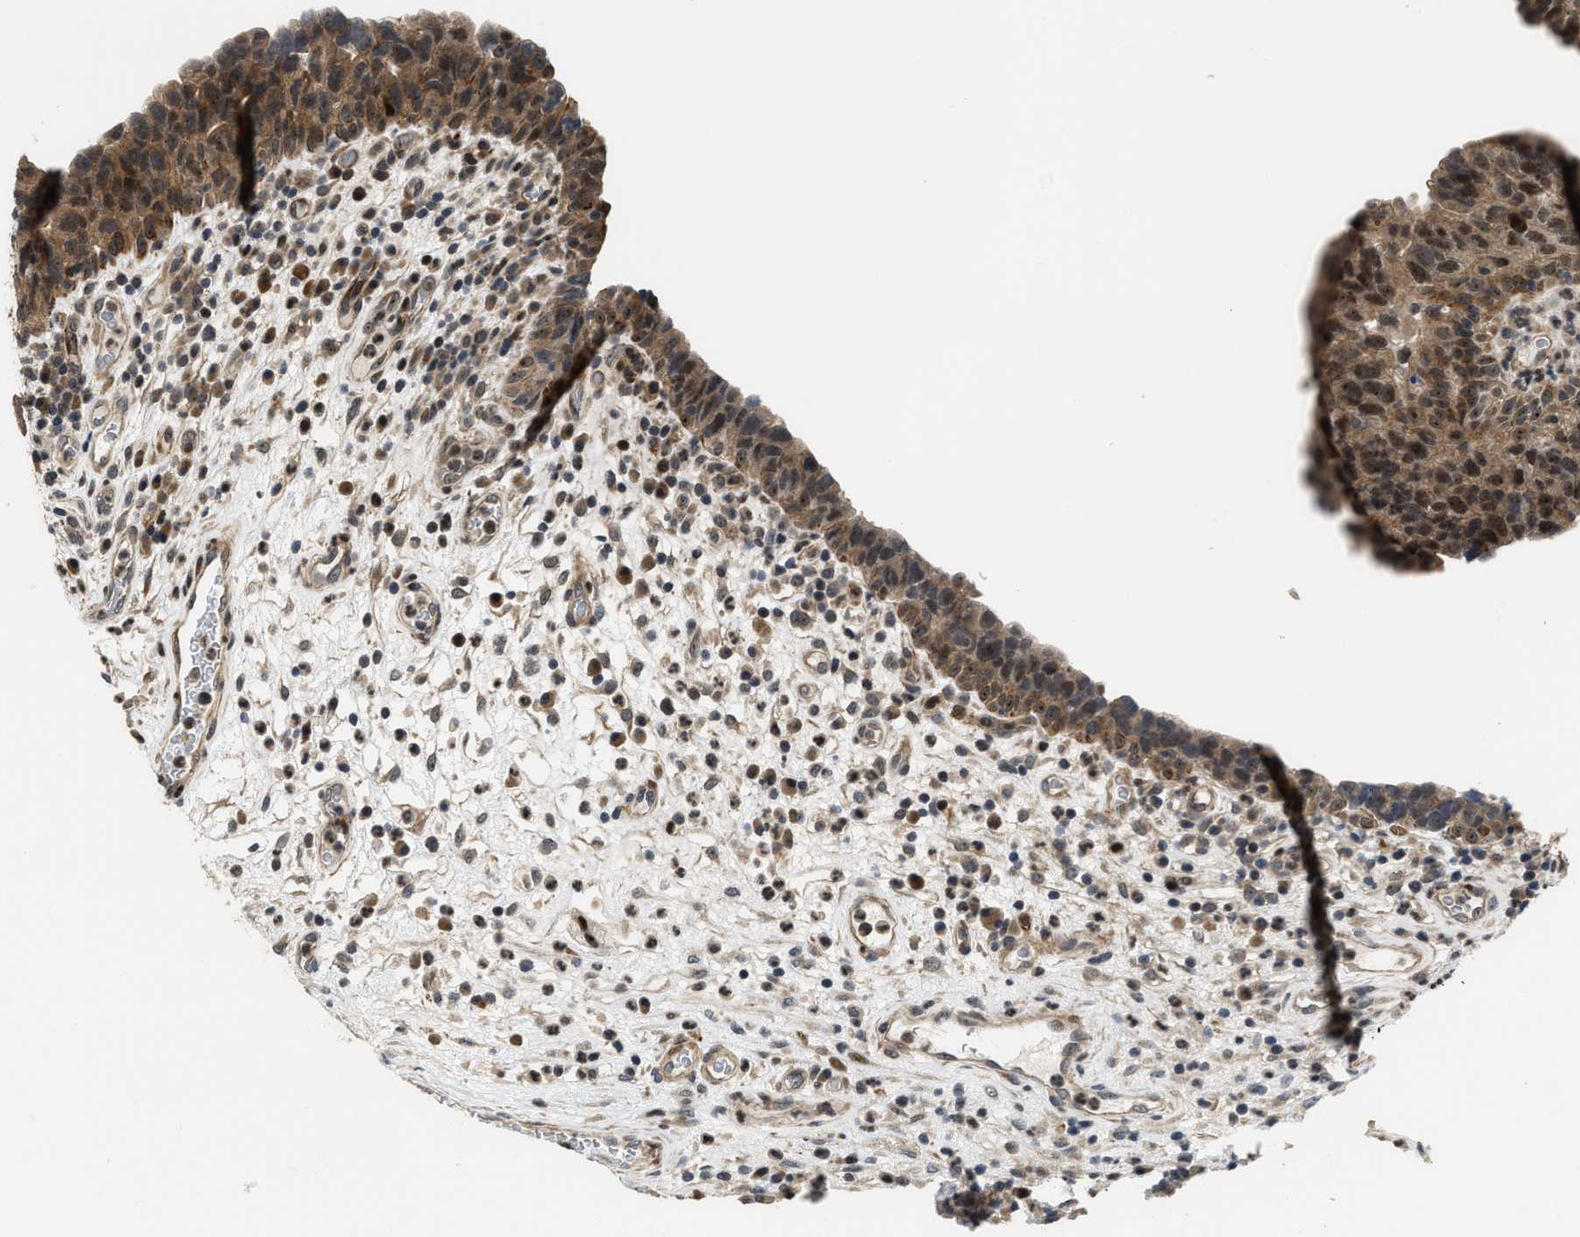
{"staining": {"intensity": "moderate", "quantity": ">75%", "location": "cytoplasmic/membranous,nuclear"}, "tissue": "urothelial cancer", "cell_type": "Tumor cells", "image_type": "cancer", "snomed": [{"axis": "morphology", "description": "Urothelial carcinoma, High grade"}, {"axis": "topography", "description": "Urinary bladder"}], "caption": "Protein analysis of high-grade urothelial carcinoma tissue demonstrates moderate cytoplasmic/membranous and nuclear expression in about >75% of tumor cells. The protein is stained brown, and the nuclei are stained in blue (DAB (3,3'-diaminobenzidine) IHC with brightfield microscopy, high magnification).", "gene": "ALDH3A2", "patient": {"sex": "female", "age": 82}}